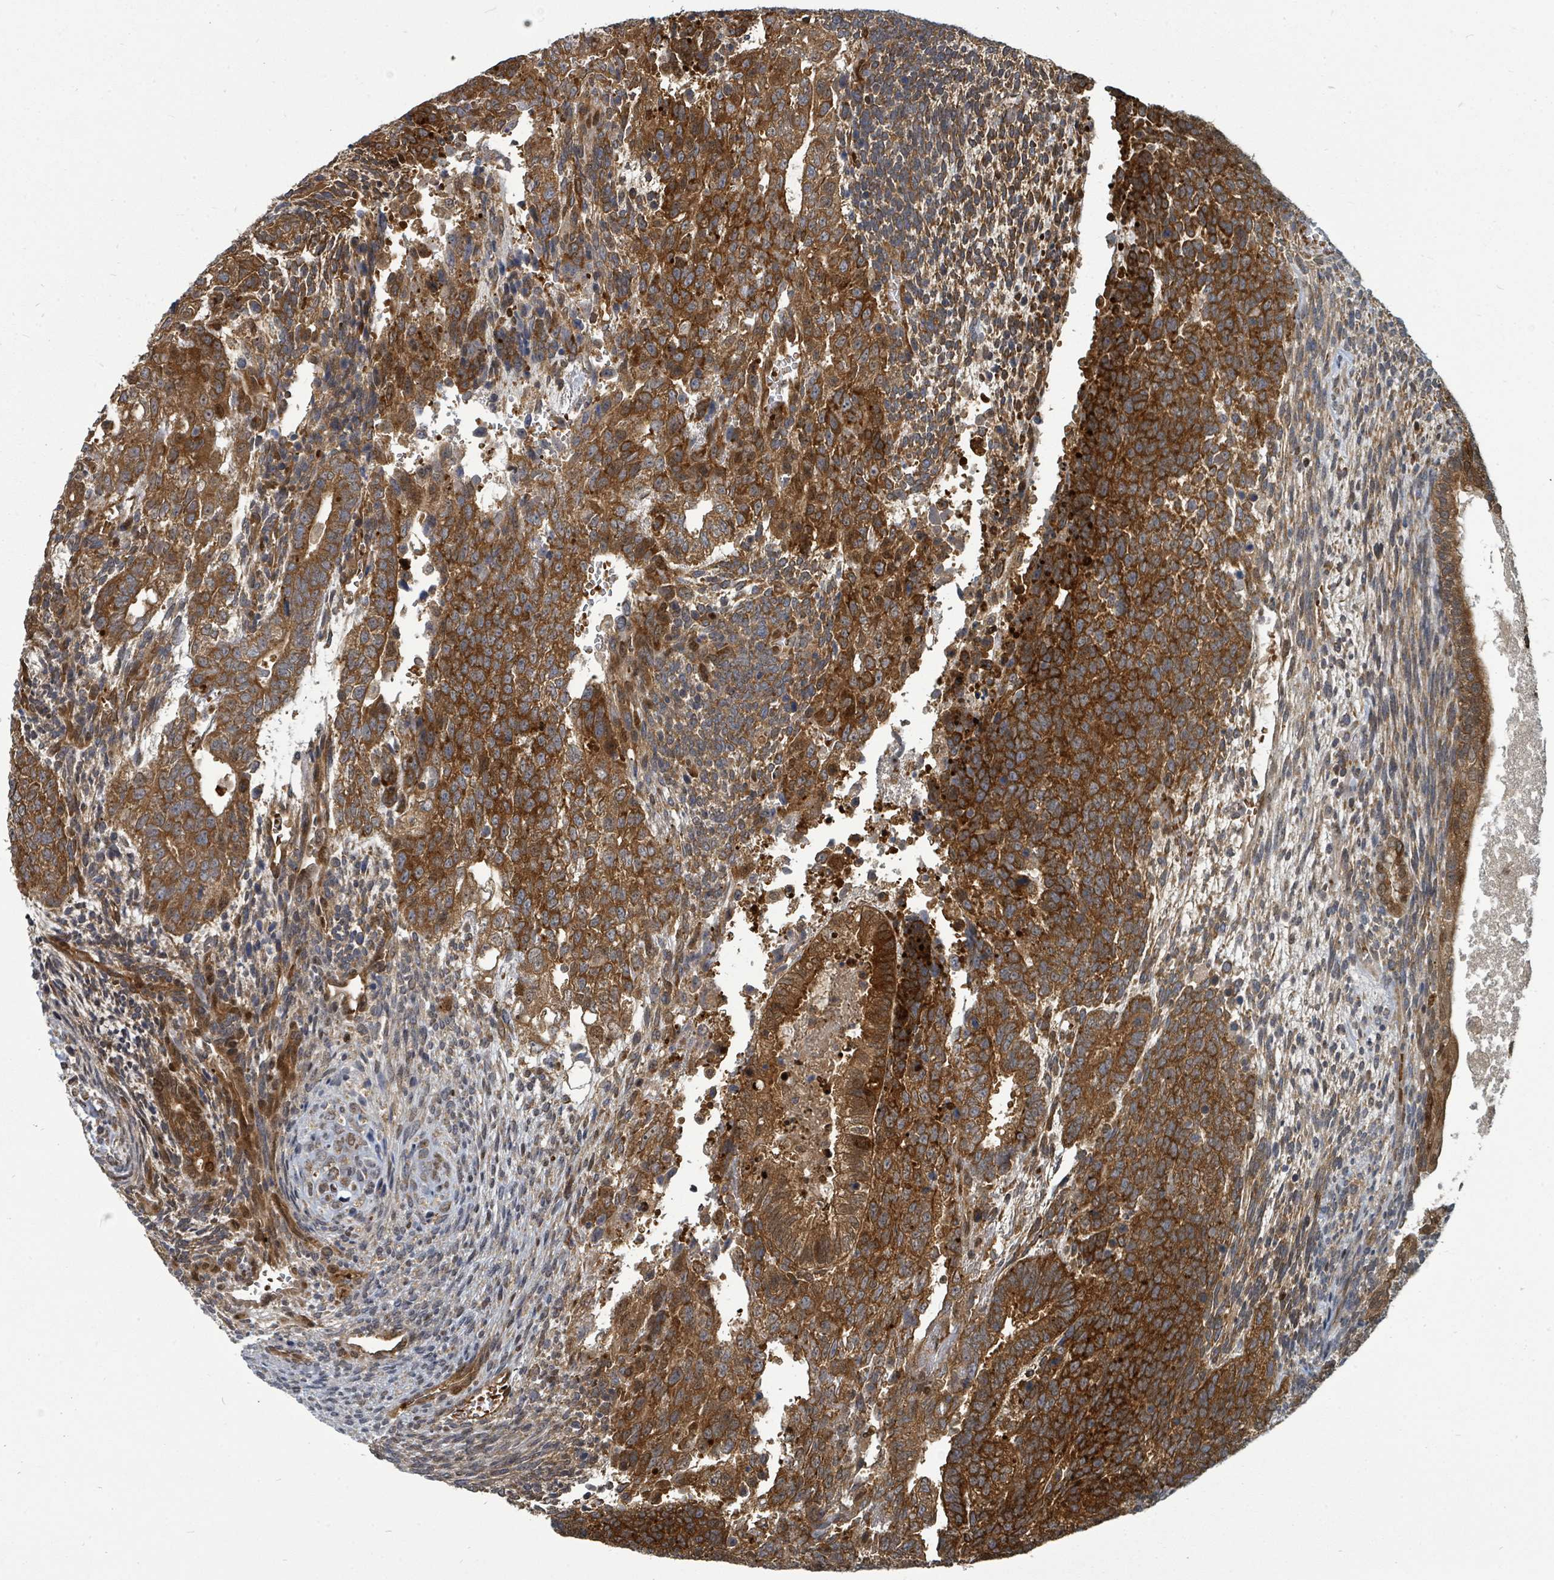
{"staining": {"intensity": "strong", "quantity": ">75%", "location": "cytoplasmic/membranous"}, "tissue": "testis cancer", "cell_type": "Tumor cells", "image_type": "cancer", "snomed": [{"axis": "morphology", "description": "Carcinoma, Embryonal, NOS"}, {"axis": "topography", "description": "Testis"}], "caption": "This is an image of immunohistochemistry staining of testis cancer (embryonal carcinoma), which shows strong staining in the cytoplasmic/membranous of tumor cells.", "gene": "TRDMT1", "patient": {"sex": "male", "age": 23}}